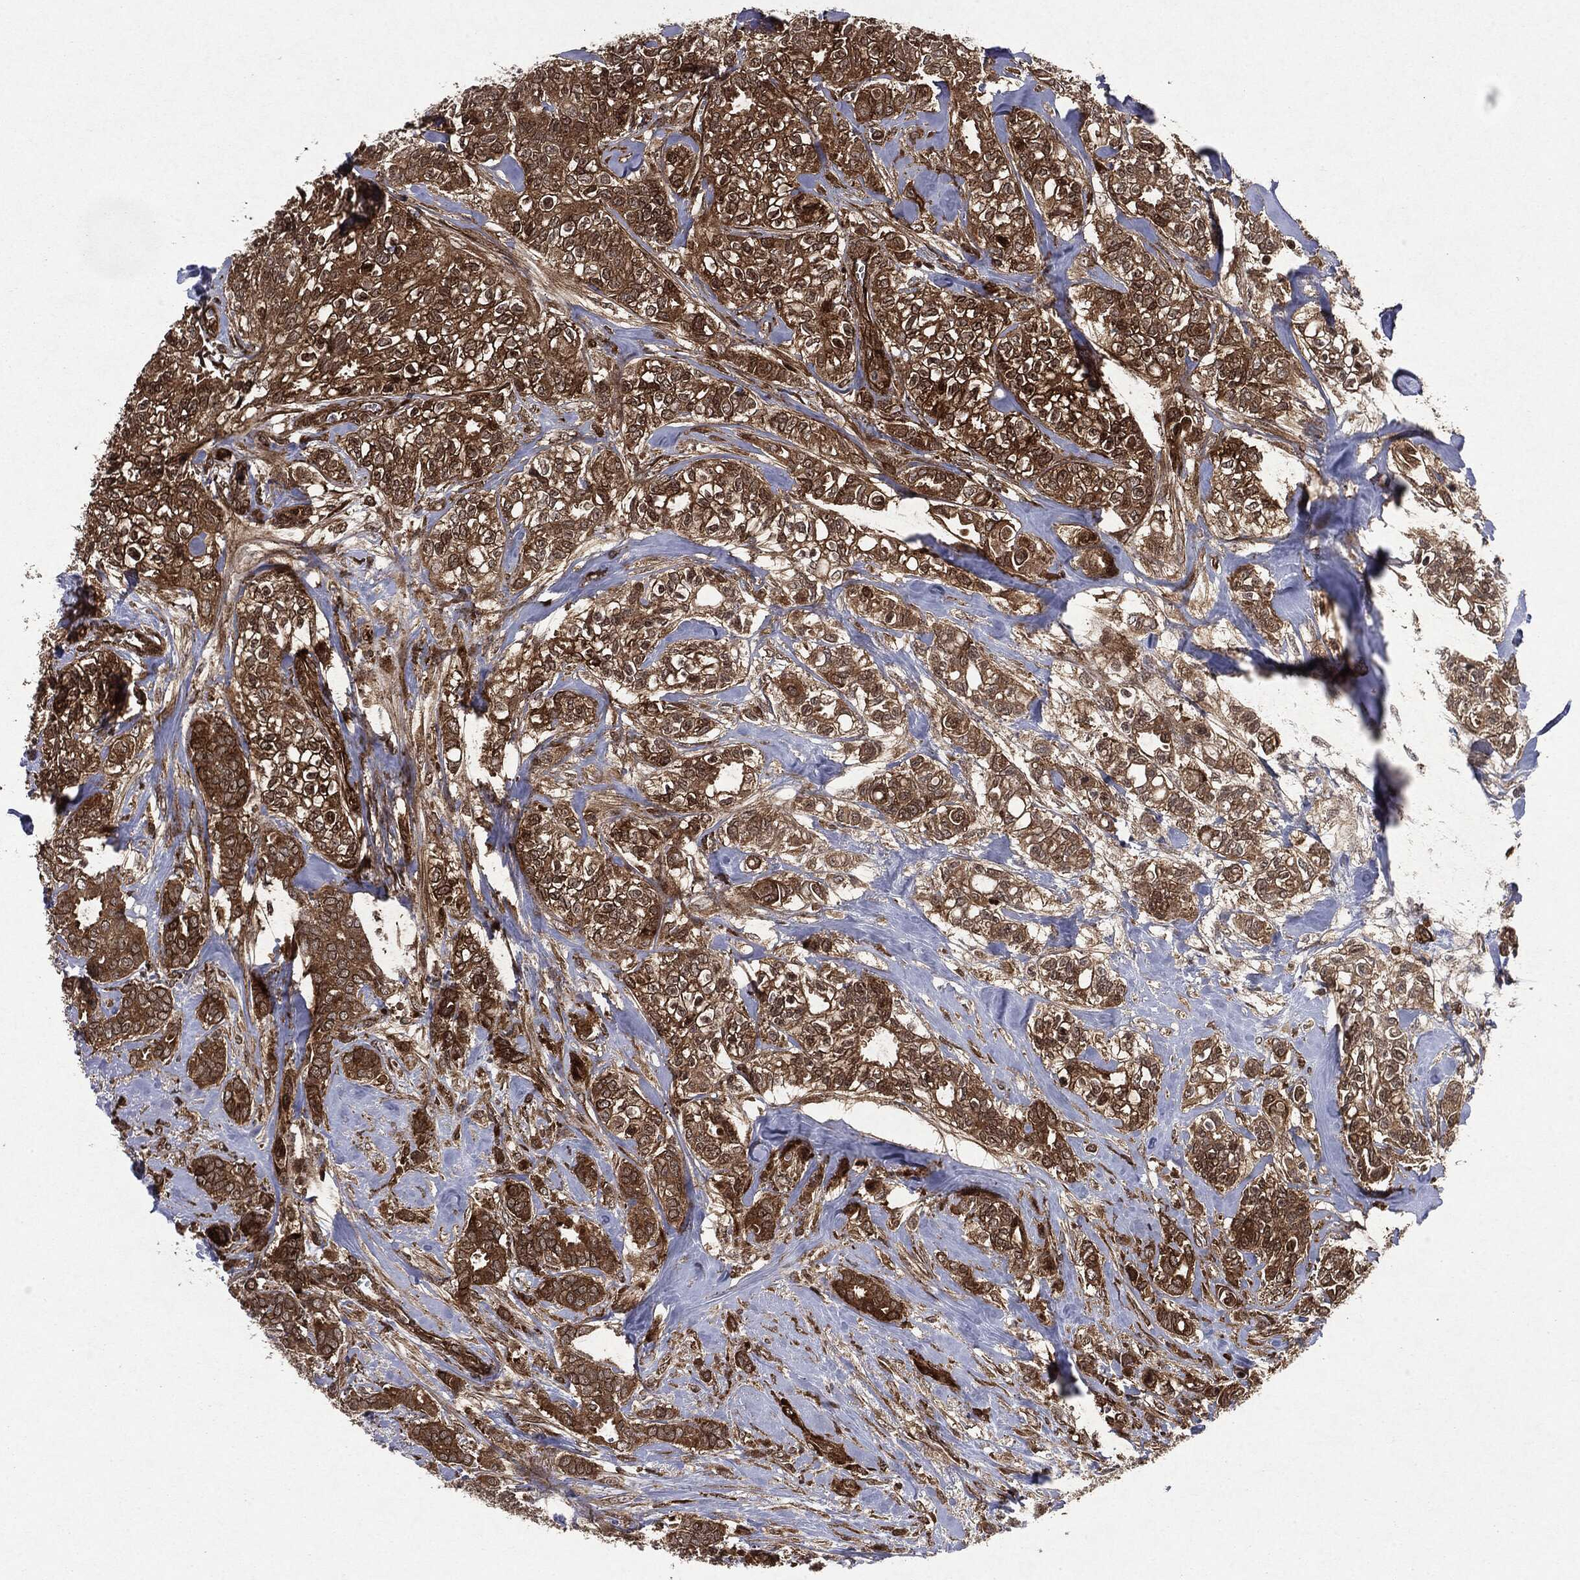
{"staining": {"intensity": "strong", "quantity": ">75%", "location": "cytoplasmic/membranous"}, "tissue": "breast cancer", "cell_type": "Tumor cells", "image_type": "cancer", "snomed": [{"axis": "morphology", "description": "Duct carcinoma"}, {"axis": "topography", "description": "Breast"}], "caption": "A high-resolution histopathology image shows IHC staining of breast cancer, which displays strong cytoplasmic/membranous expression in approximately >75% of tumor cells.", "gene": "OTUB1", "patient": {"sex": "female", "age": 71}}